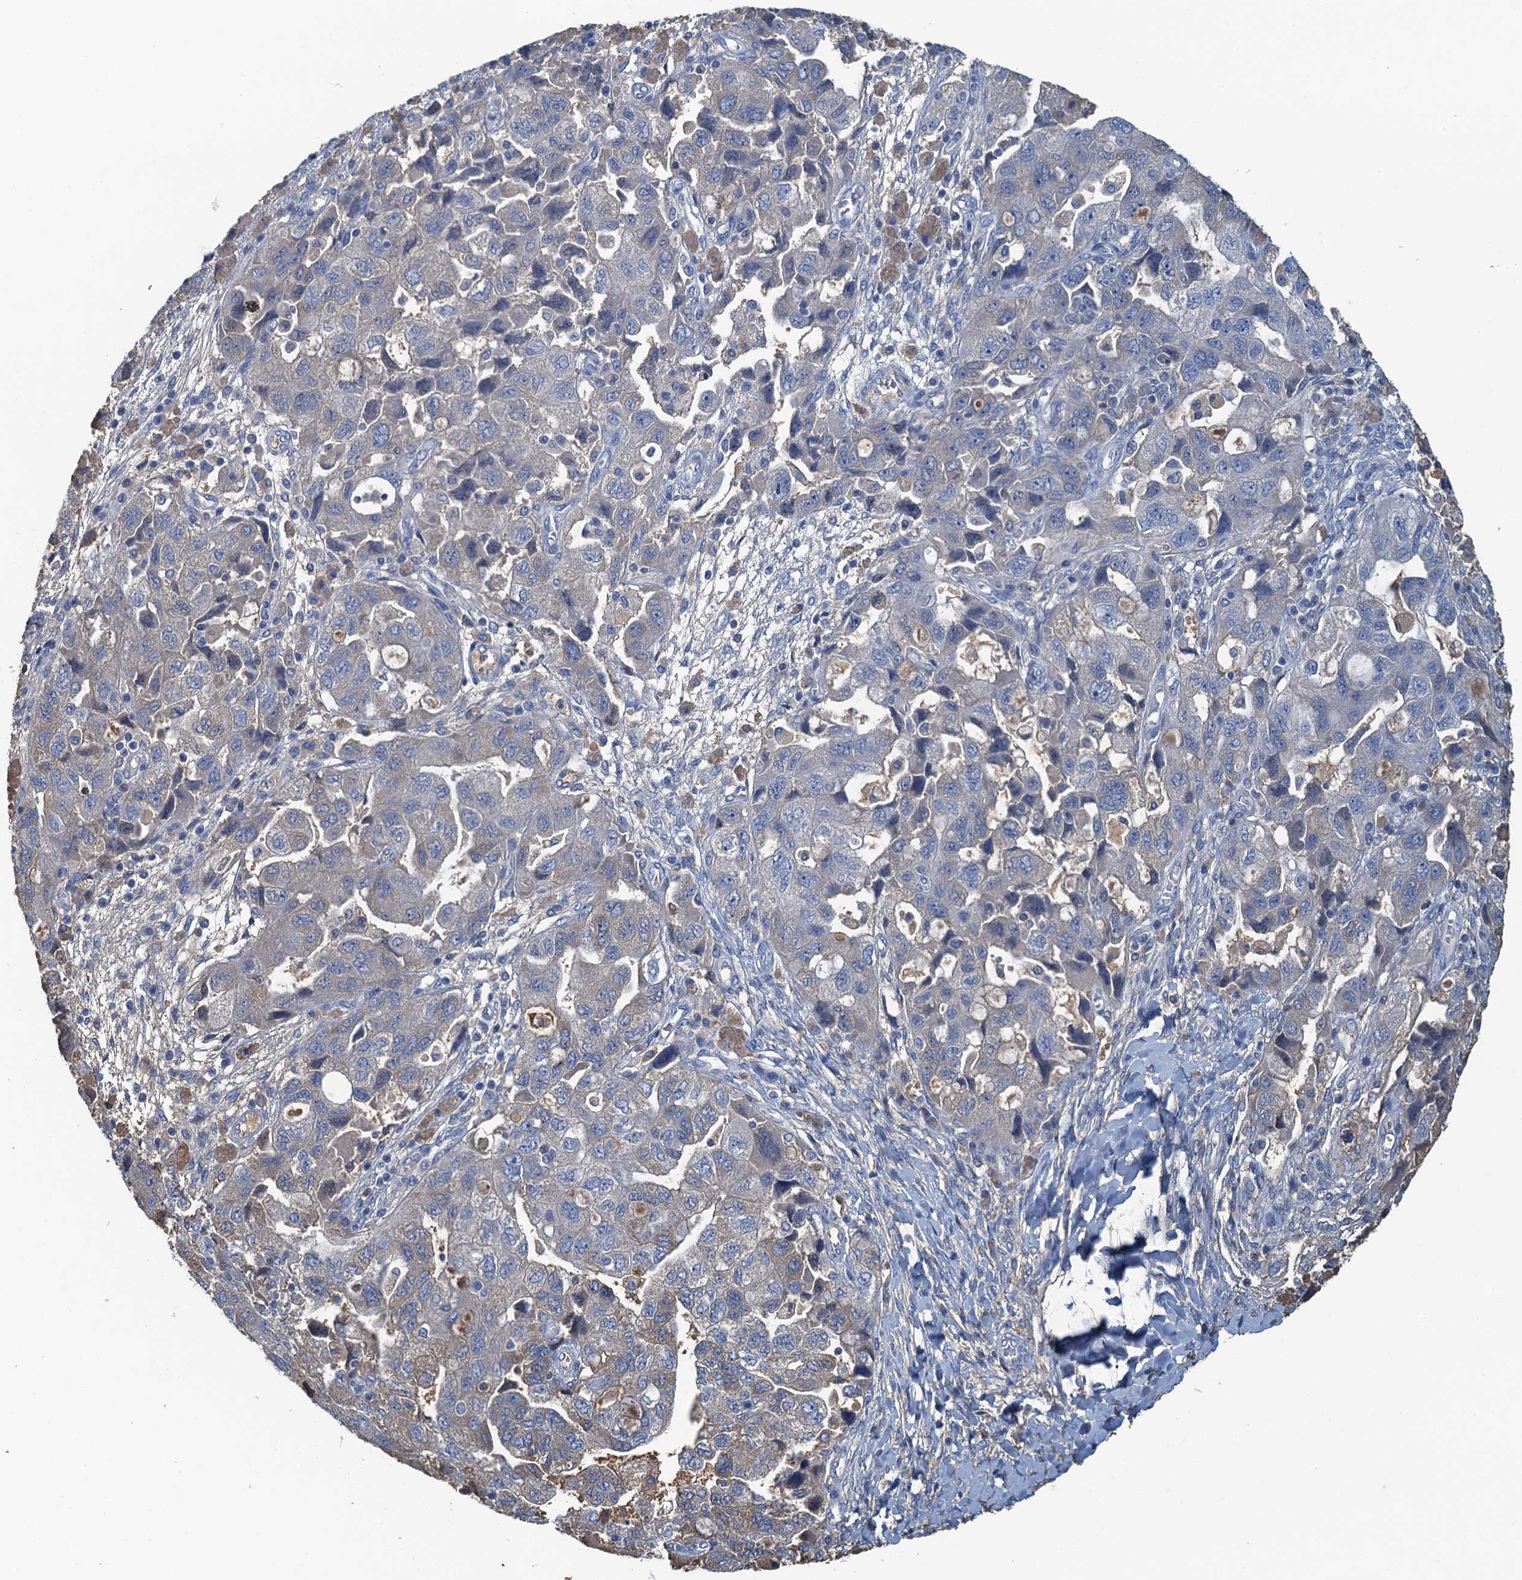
{"staining": {"intensity": "negative", "quantity": "none", "location": "none"}, "tissue": "ovarian cancer", "cell_type": "Tumor cells", "image_type": "cancer", "snomed": [{"axis": "morphology", "description": "Carcinoma, NOS"}, {"axis": "morphology", "description": "Cystadenocarcinoma, serous, NOS"}, {"axis": "topography", "description": "Ovary"}], "caption": "Immunohistochemistry (IHC) of ovarian cancer (carcinoma) exhibits no staining in tumor cells.", "gene": "LSM14B", "patient": {"sex": "female", "age": 69}}